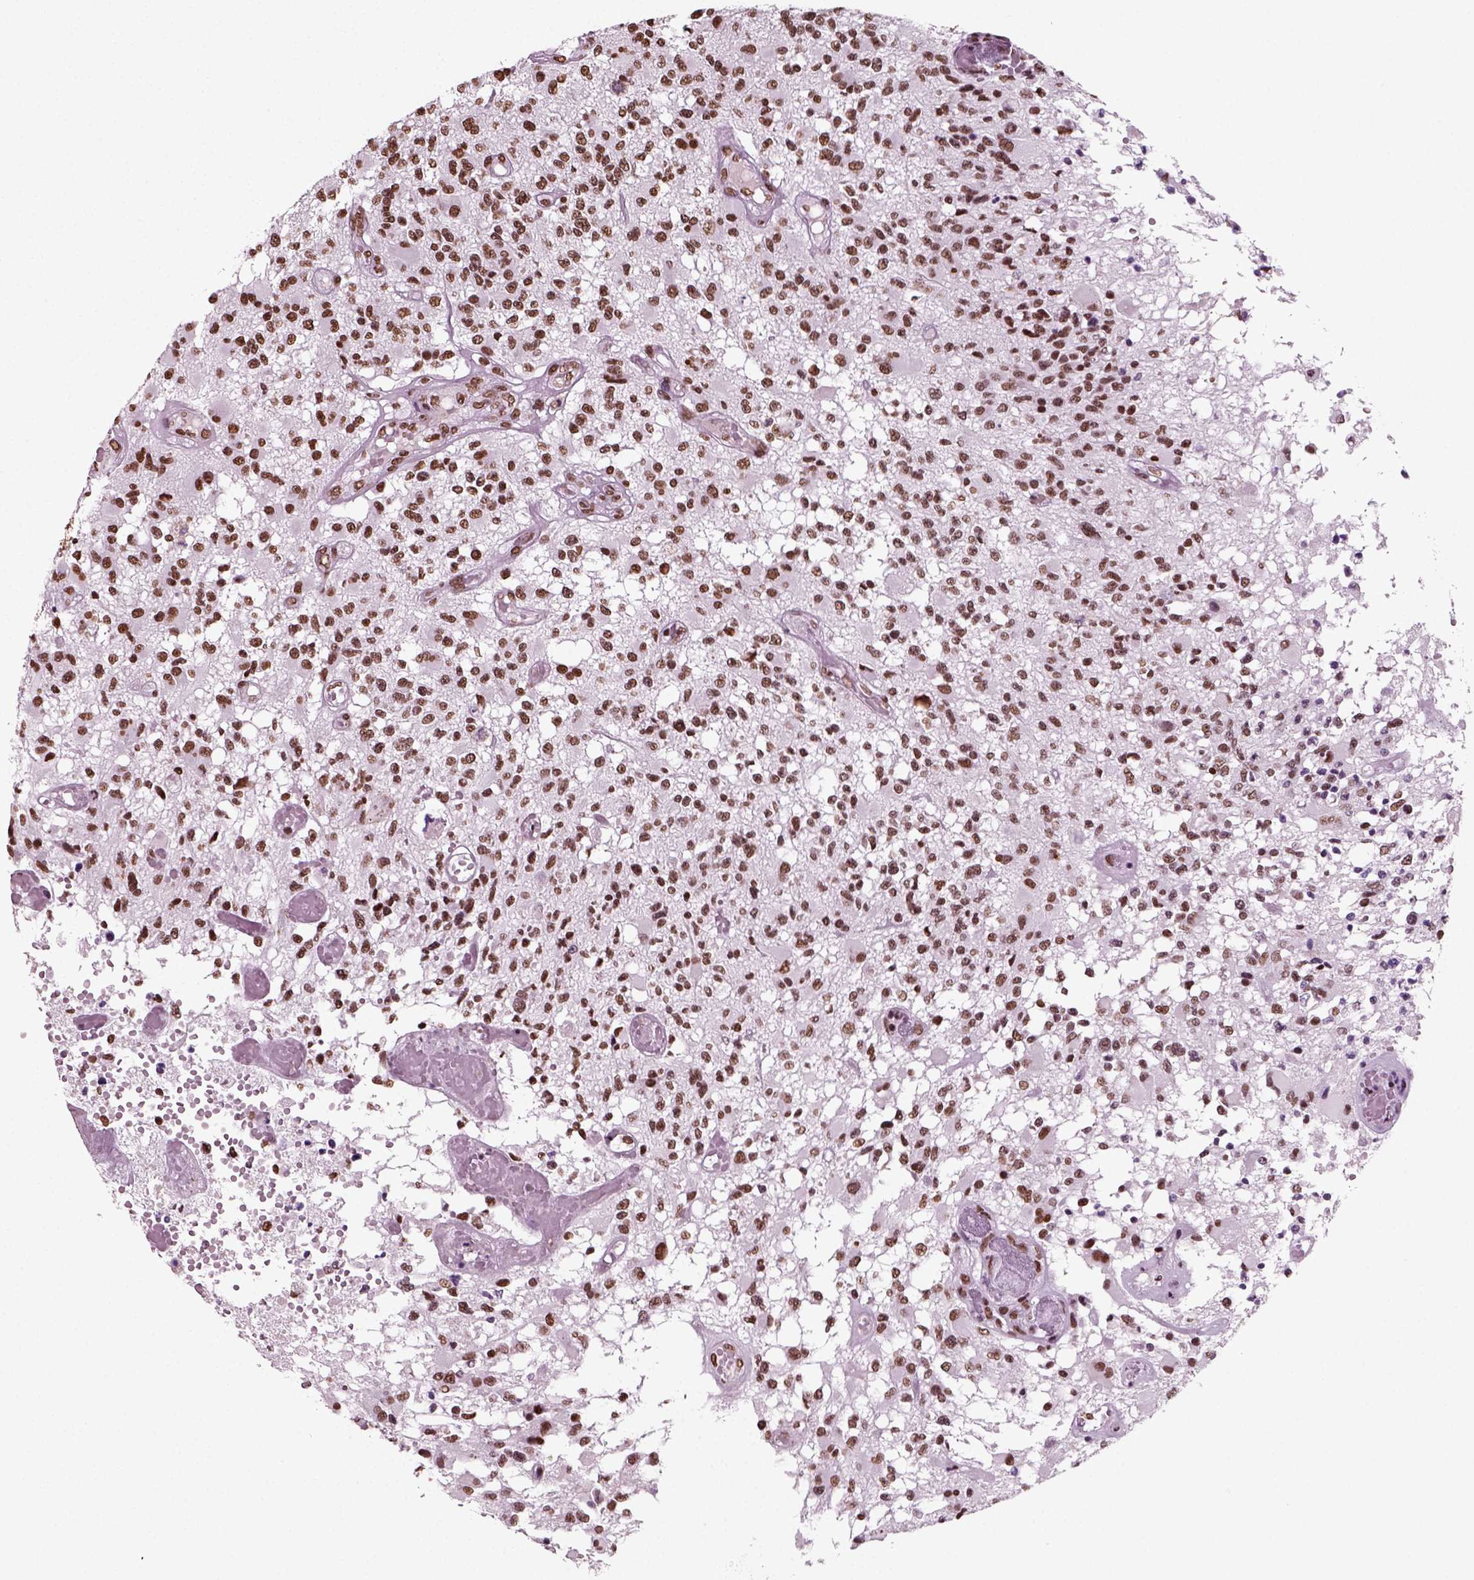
{"staining": {"intensity": "strong", "quantity": ">75%", "location": "nuclear"}, "tissue": "glioma", "cell_type": "Tumor cells", "image_type": "cancer", "snomed": [{"axis": "morphology", "description": "Glioma, malignant, High grade"}, {"axis": "topography", "description": "Brain"}], "caption": "Glioma stained for a protein demonstrates strong nuclear positivity in tumor cells.", "gene": "POLR1H", "patient": {"sex": "female", "age": 63}}